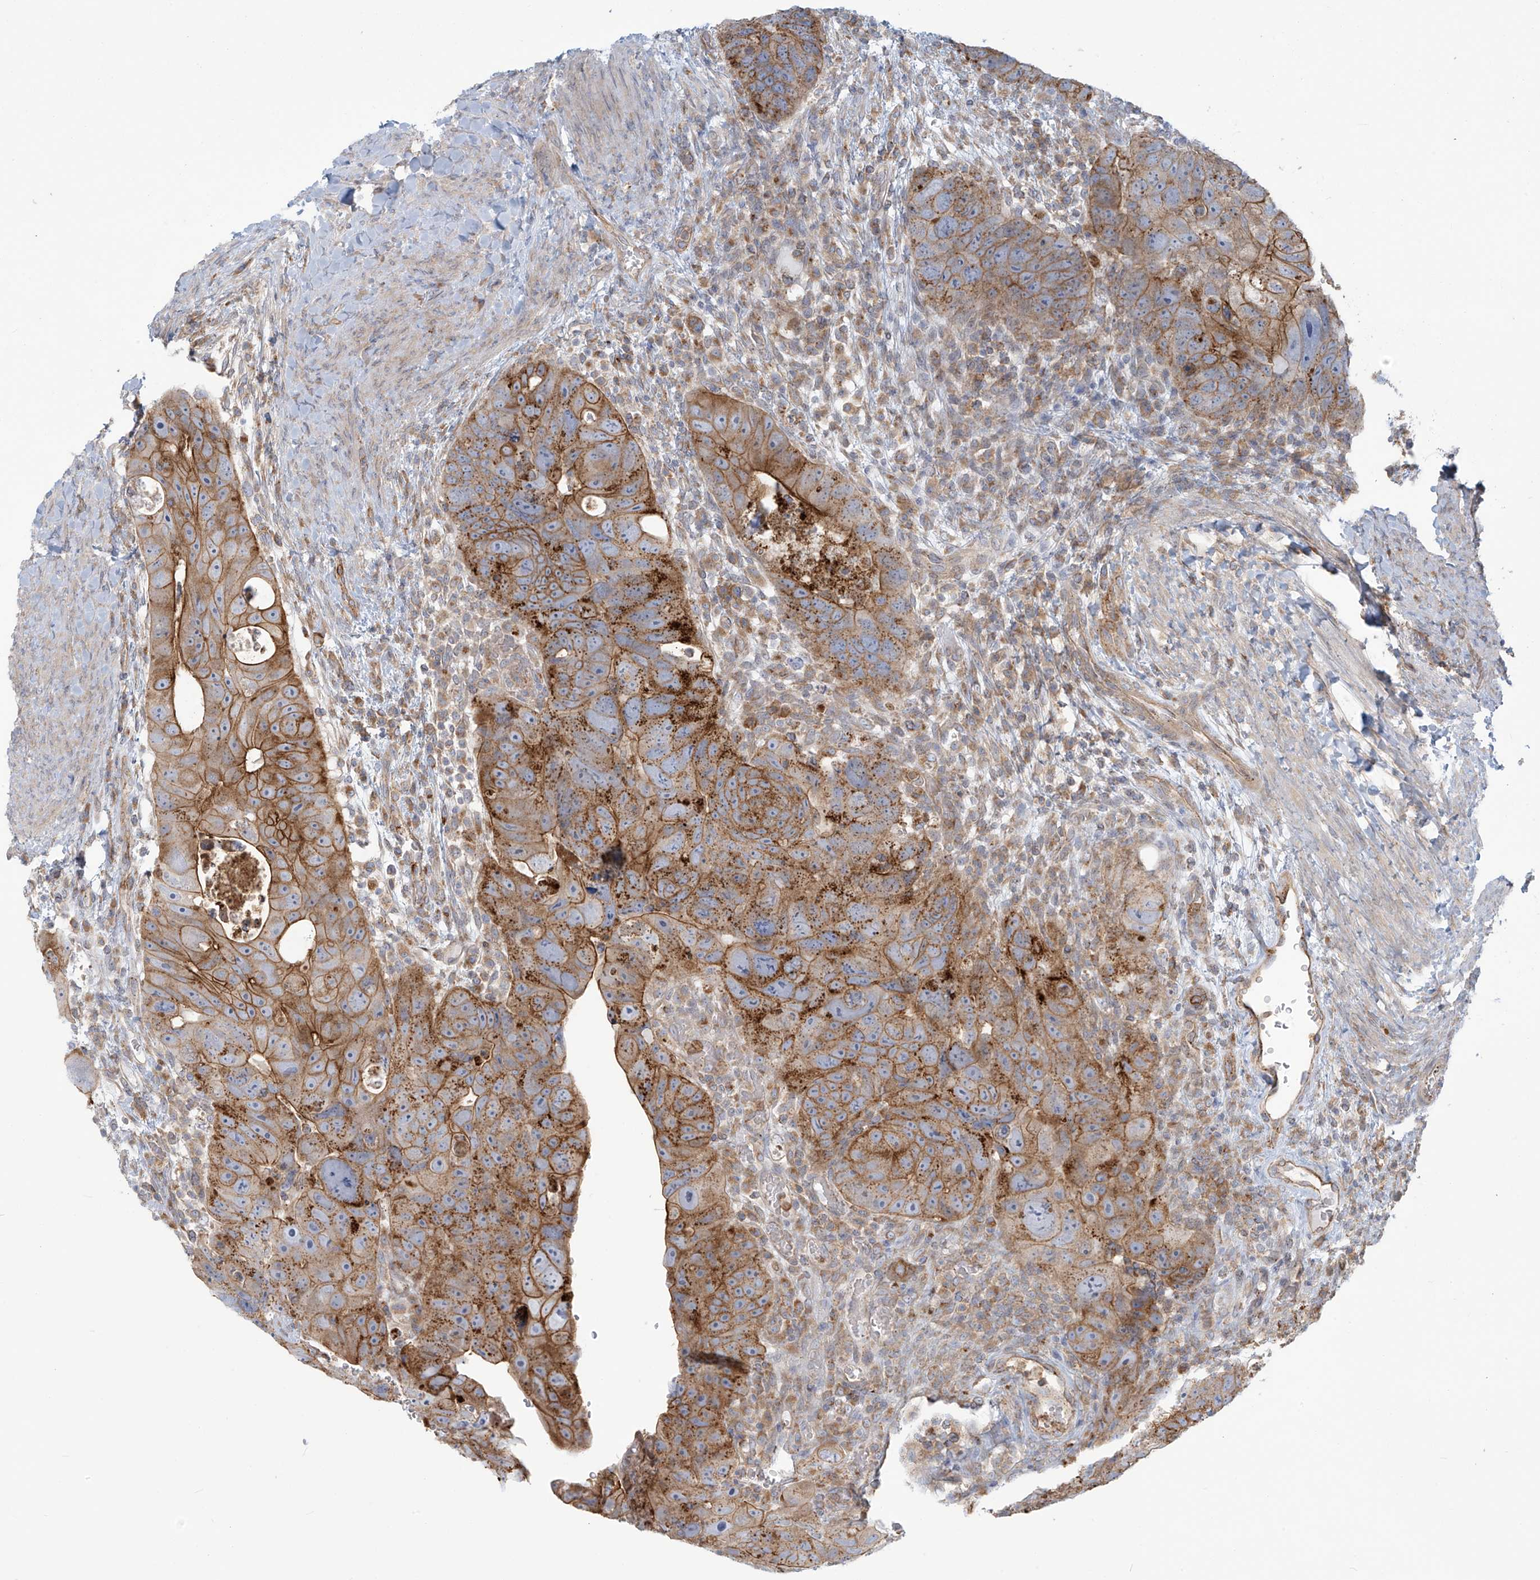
{"staining": {"intensity": "strong", "quantity": "25%-75%", "location": "cytoplasmic/membranous"}, "tissue": "colorectal cancer", "cell_type": "Tumor cells", "image_type": "cancer", "snomed": [{"axis": "morphology", "description": "Adenocarcinoma, NOS"}, {"axis": "topography", "description": "Rectum"}], "caption": "There is high levels of strong cytoplasmic/membranous positivity in tumor cells of colorectal cancer, as demonstrated by immunohistochemical staining (brown color).", "gene": "LZTS3", "patient": {"sex": "male", "age": 59}}